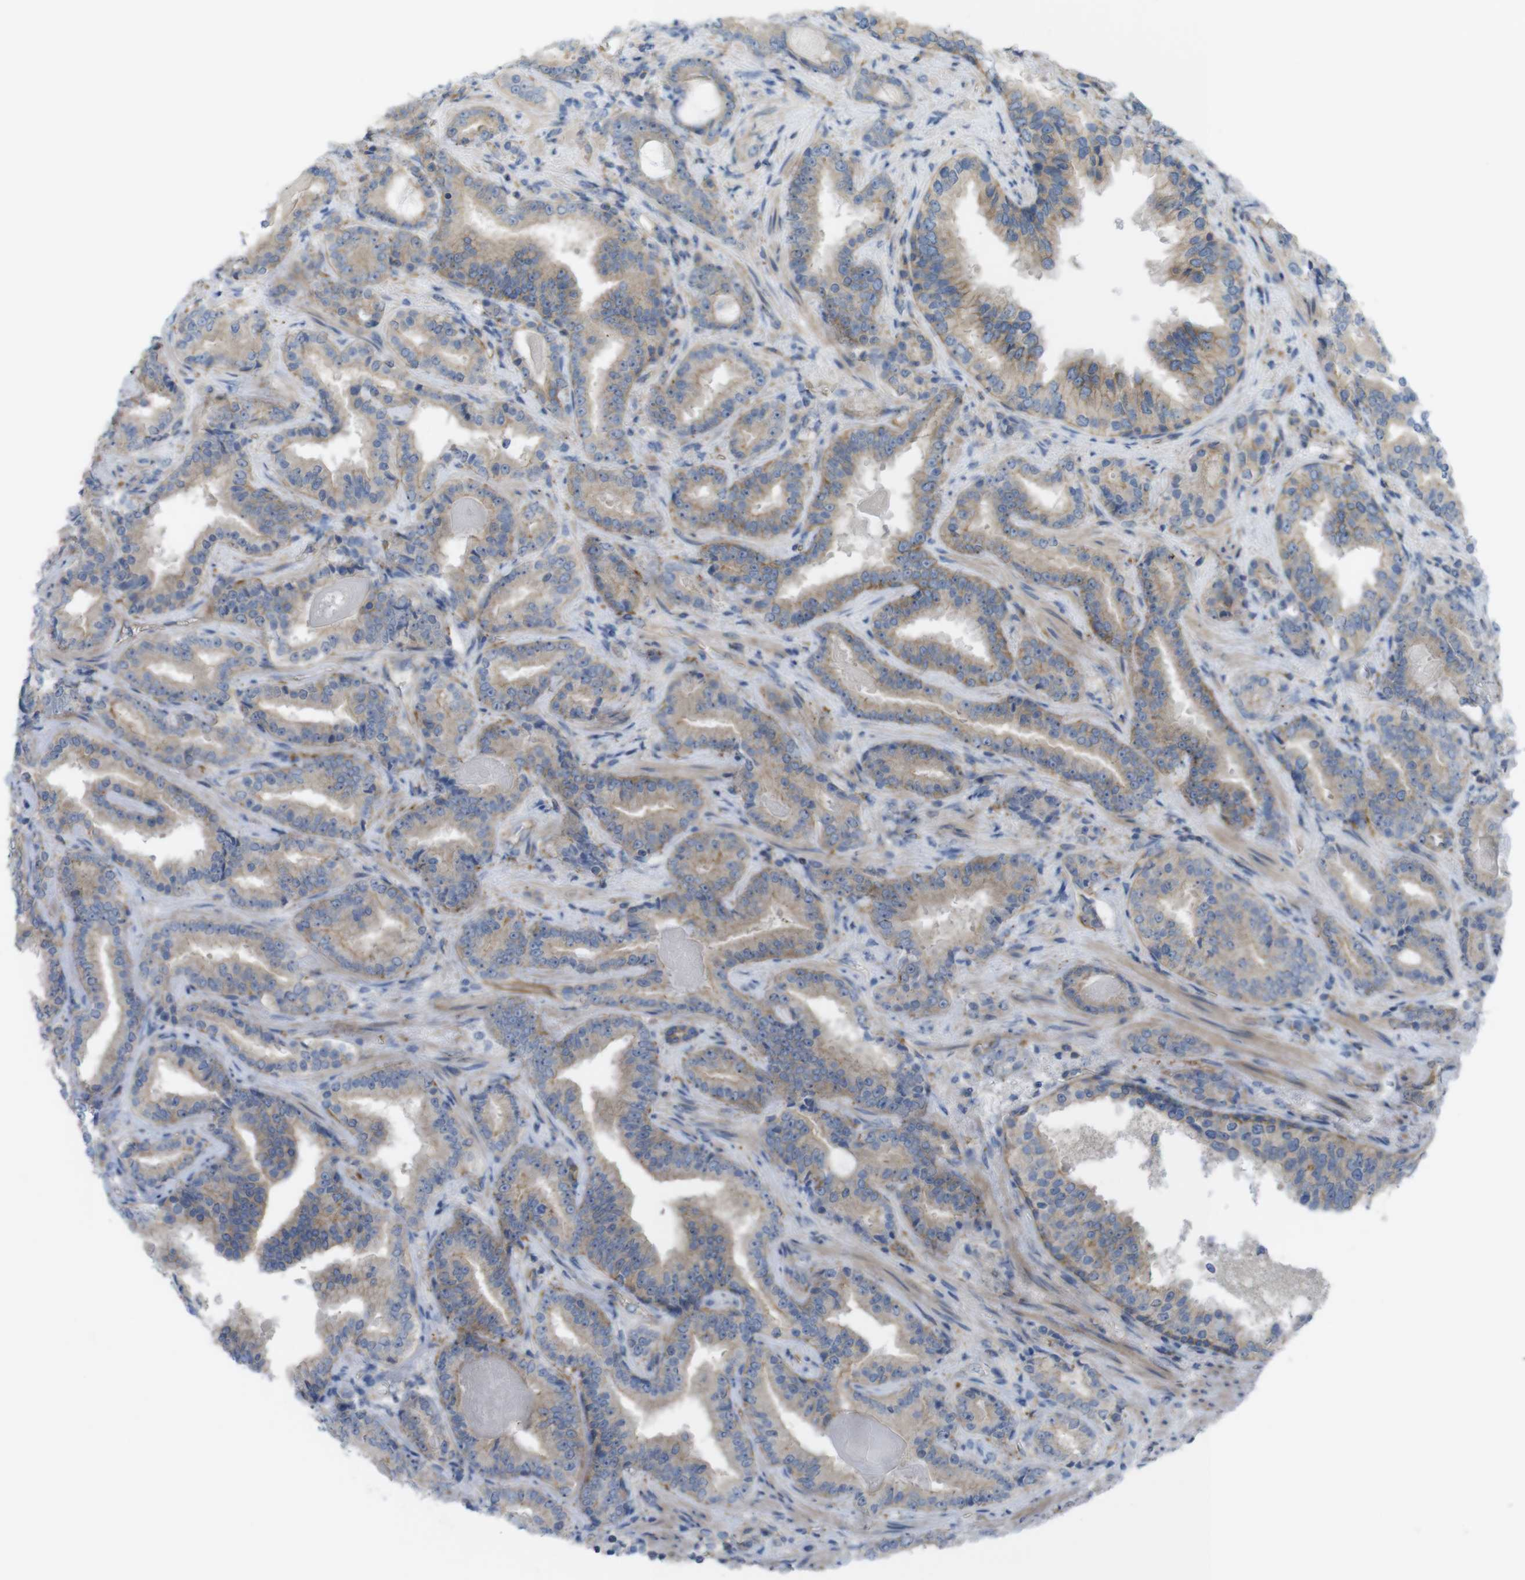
{"staining": {"intensity": "weak", "quantity": ">75%", "location": "cytoplasmic/membranous"}, "tissue": "prostate cancer", "cell_type": "Tumor cells", "image_type": "cancer", "snomed": [{"axis": "morphology", "description": "Adenocarcinoma, Low grade"}, {"axis": "topography", "description": "Prostate"}], "caption": "Immunohistochemical staining of prostate cancer (low-grade adenocarcinoma) reveals low levels of weak cytoplasmic/membranous expression in about >75% of tumor cells. (DAB IHC, brown staining for protein, blue staining for nuclei).", "gene": "PREX2", "patient": {"sex": "male", "age": 60}}